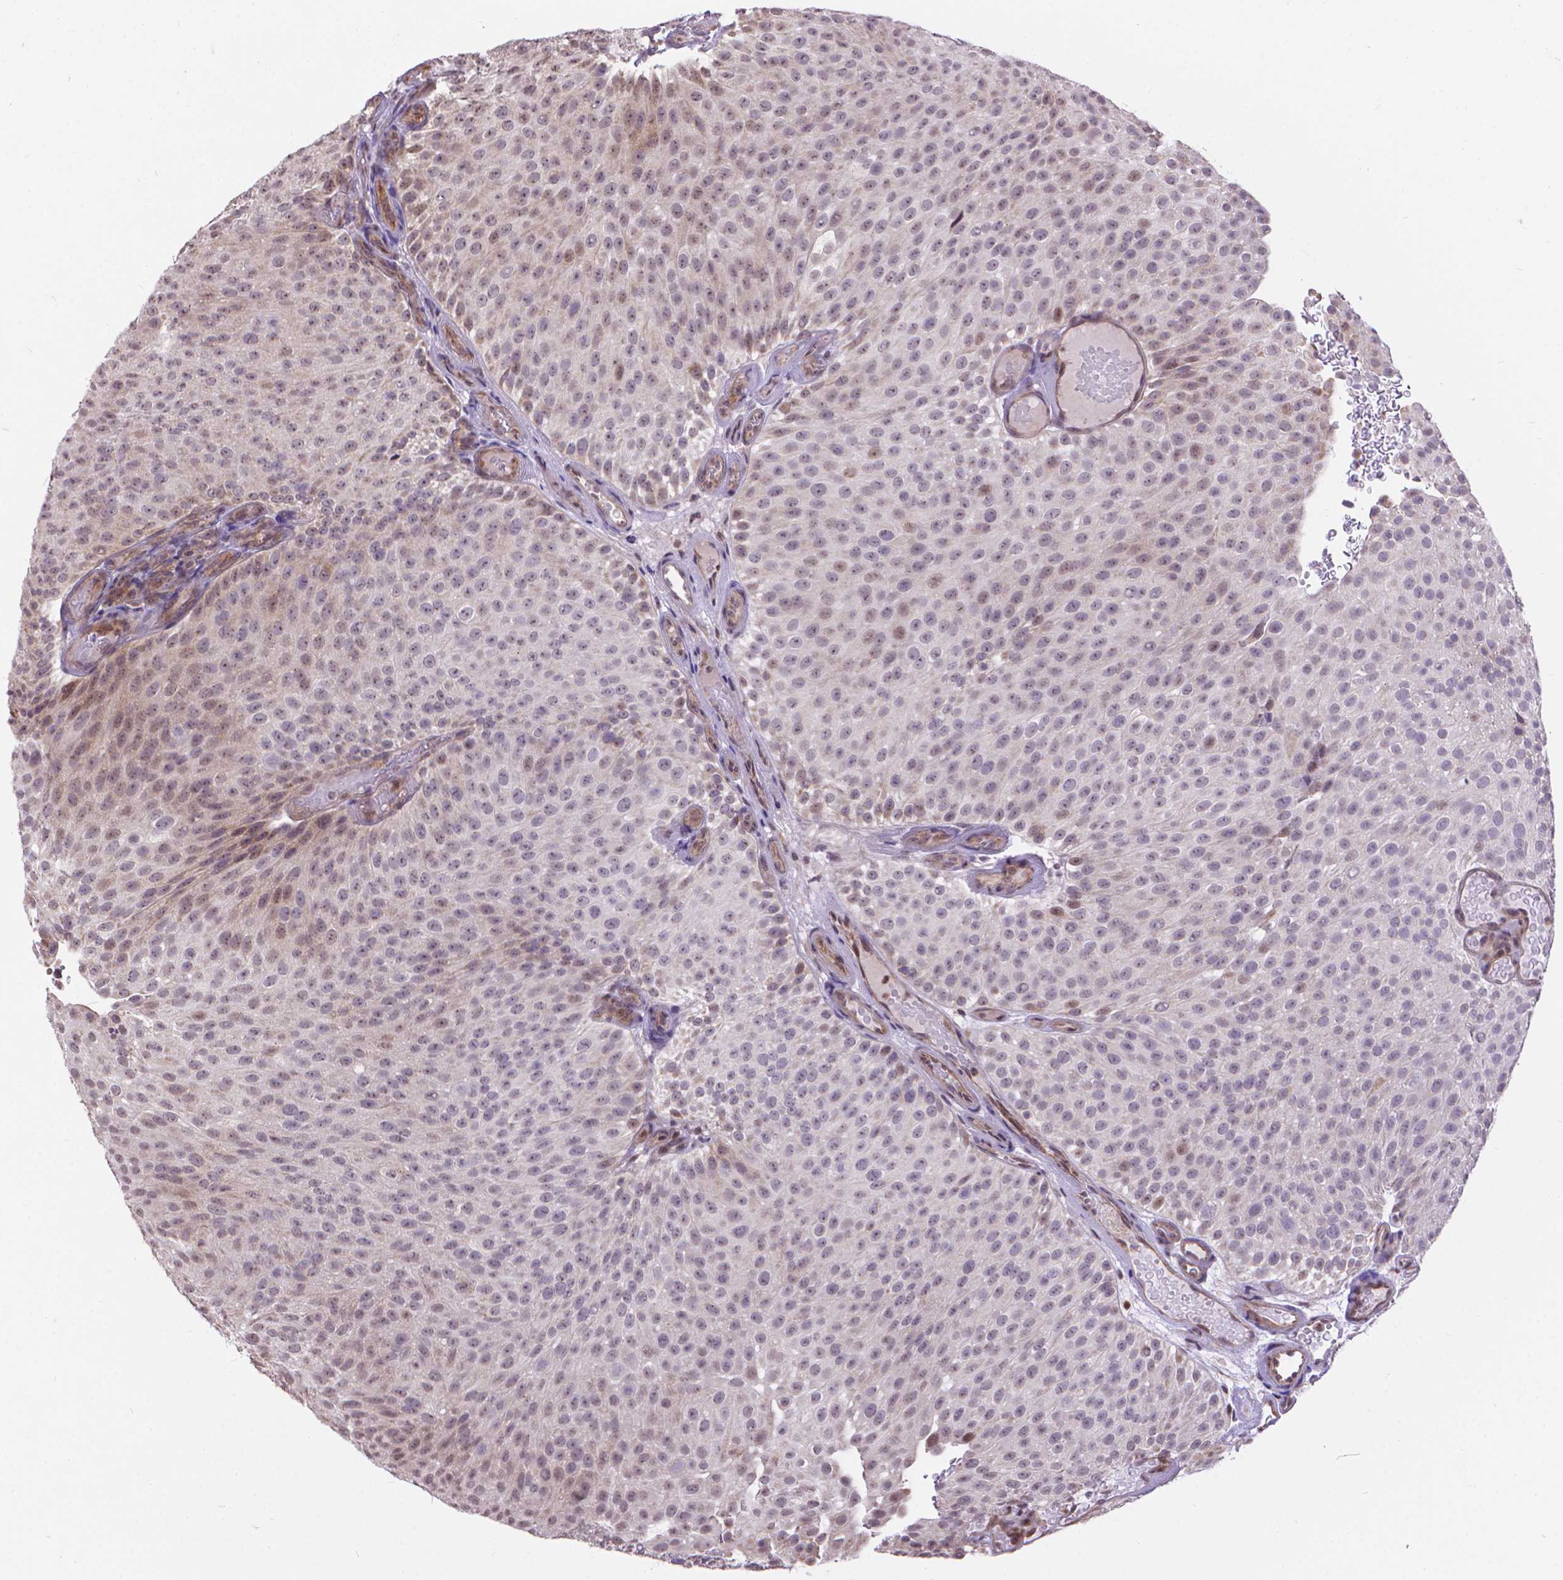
{"staining": {"intensity": "weak", "quantity": "<25%", "location": "nuclear"}, "tissue": "urothelial cancer", "cell_type": "Tumor cells", "image_type": "cancer", "snomed": [{"axis": "morphology", "description": "Urothelial carcinoma, Low grade"}, {"axis": "topography", "description": "Urinary bladder"}], "caption": "Tumor cells show no significant staining in urothelial cancer. Brightfield microscopy of immunohistochemistry (IHC) stained with DAB (brown) and hematoxylin (blue), captured at high magnification.", "gene": "TMEM135", "patient": {"sex": "male", "age": 78}}